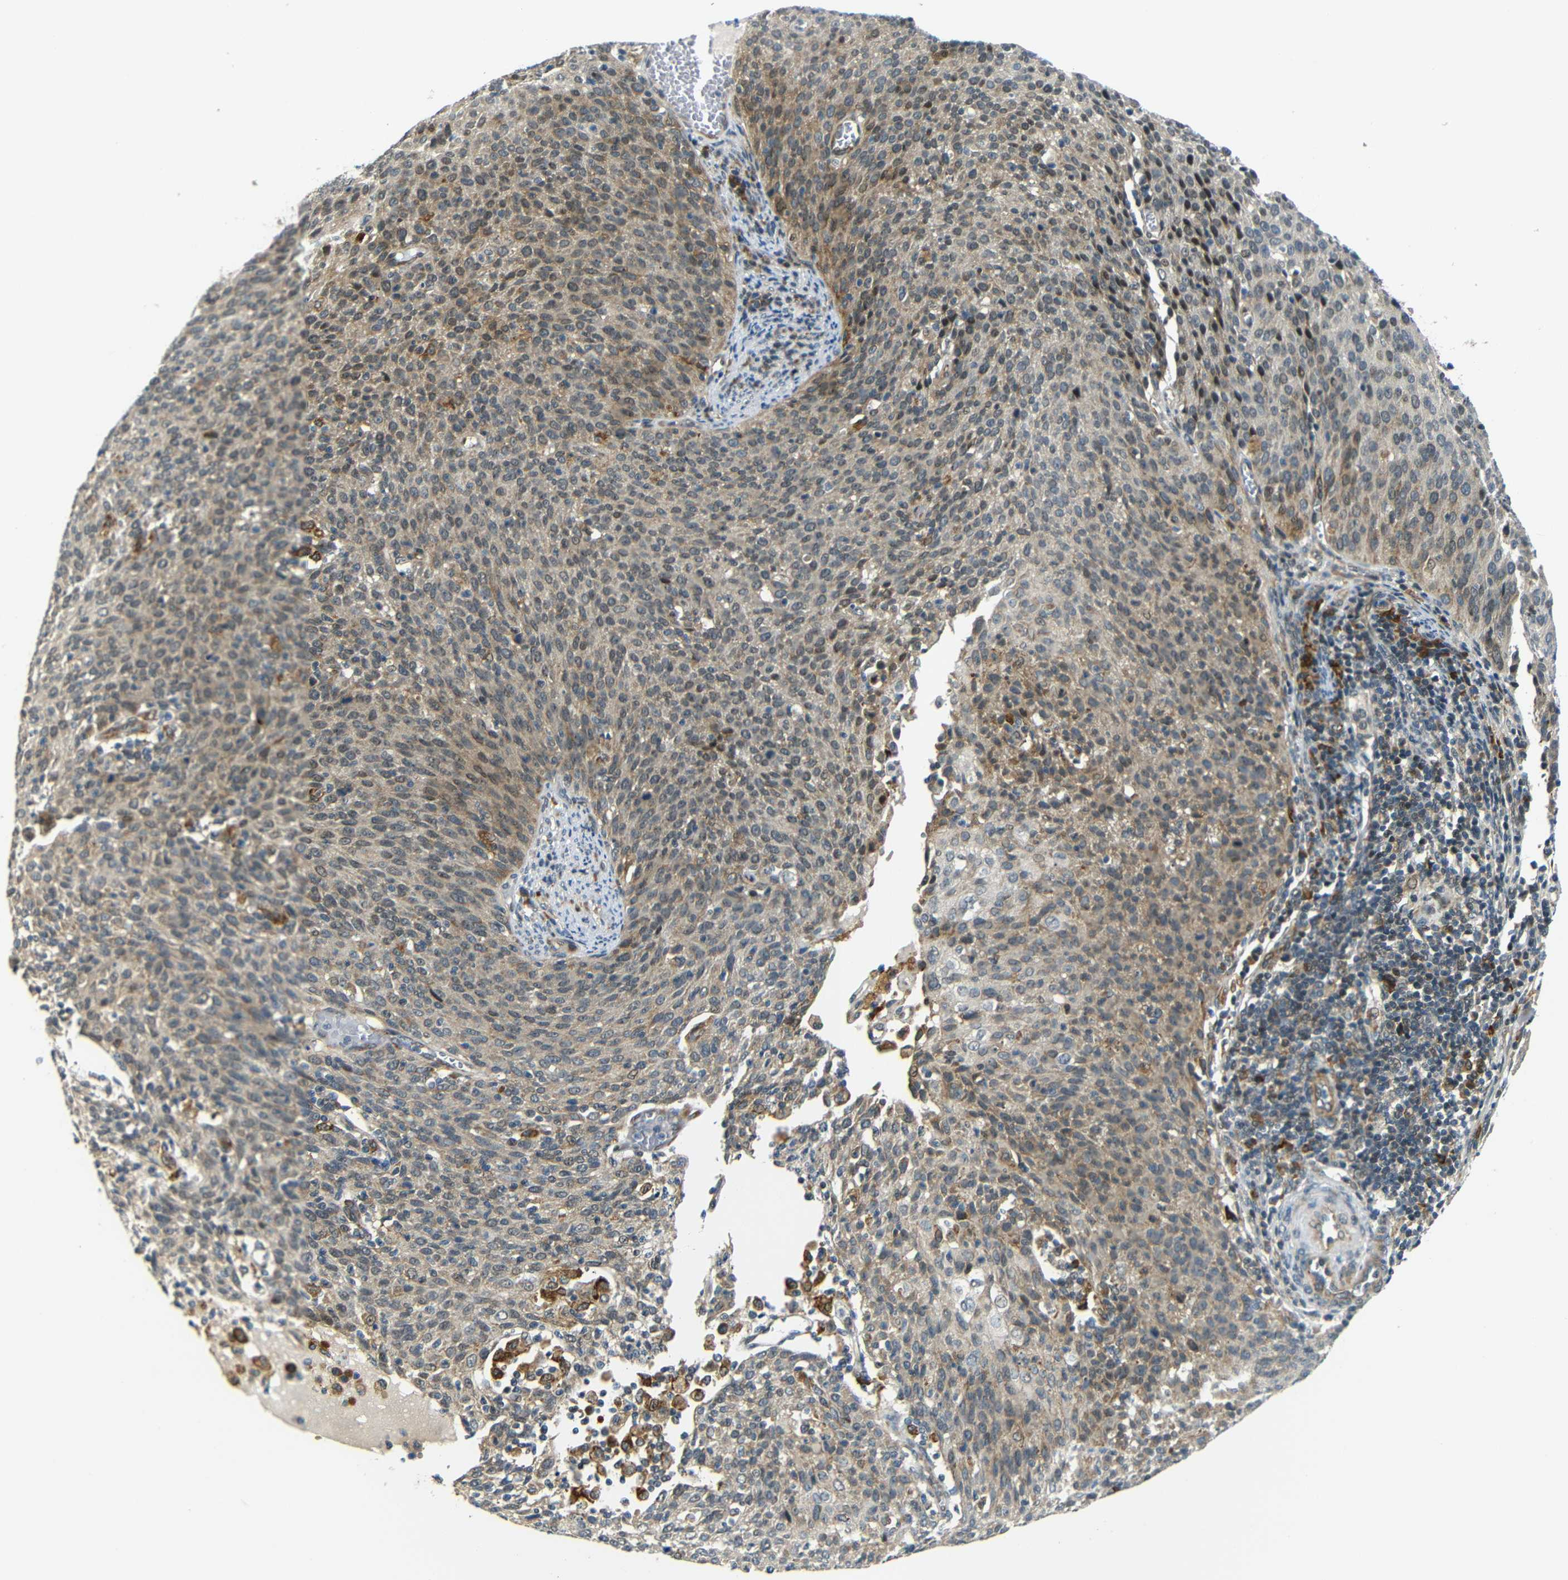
{"staining": {"intensity": "weak", "quantity": "25%-75%", "location": "cytoplasmic/membranous"}, "tissue": "cervical cancer", "cell_type": "Tumor cells", "image_type": "cancer", "snomed": [{"axis": "morphology", "description": "Squamous cell carcinoma, NOS"}, {"axis": "topography", "description": "Cervix"}], "caption": "An immunohistochemistry histopathology image of tumor tissue is shown. Protein staining in brown shows weak cytoplasmic/membranous positivity in cervical cancer within tumor cells.", "gene": "SYDE1", "patient": {"sex": "female", "age": 38}}